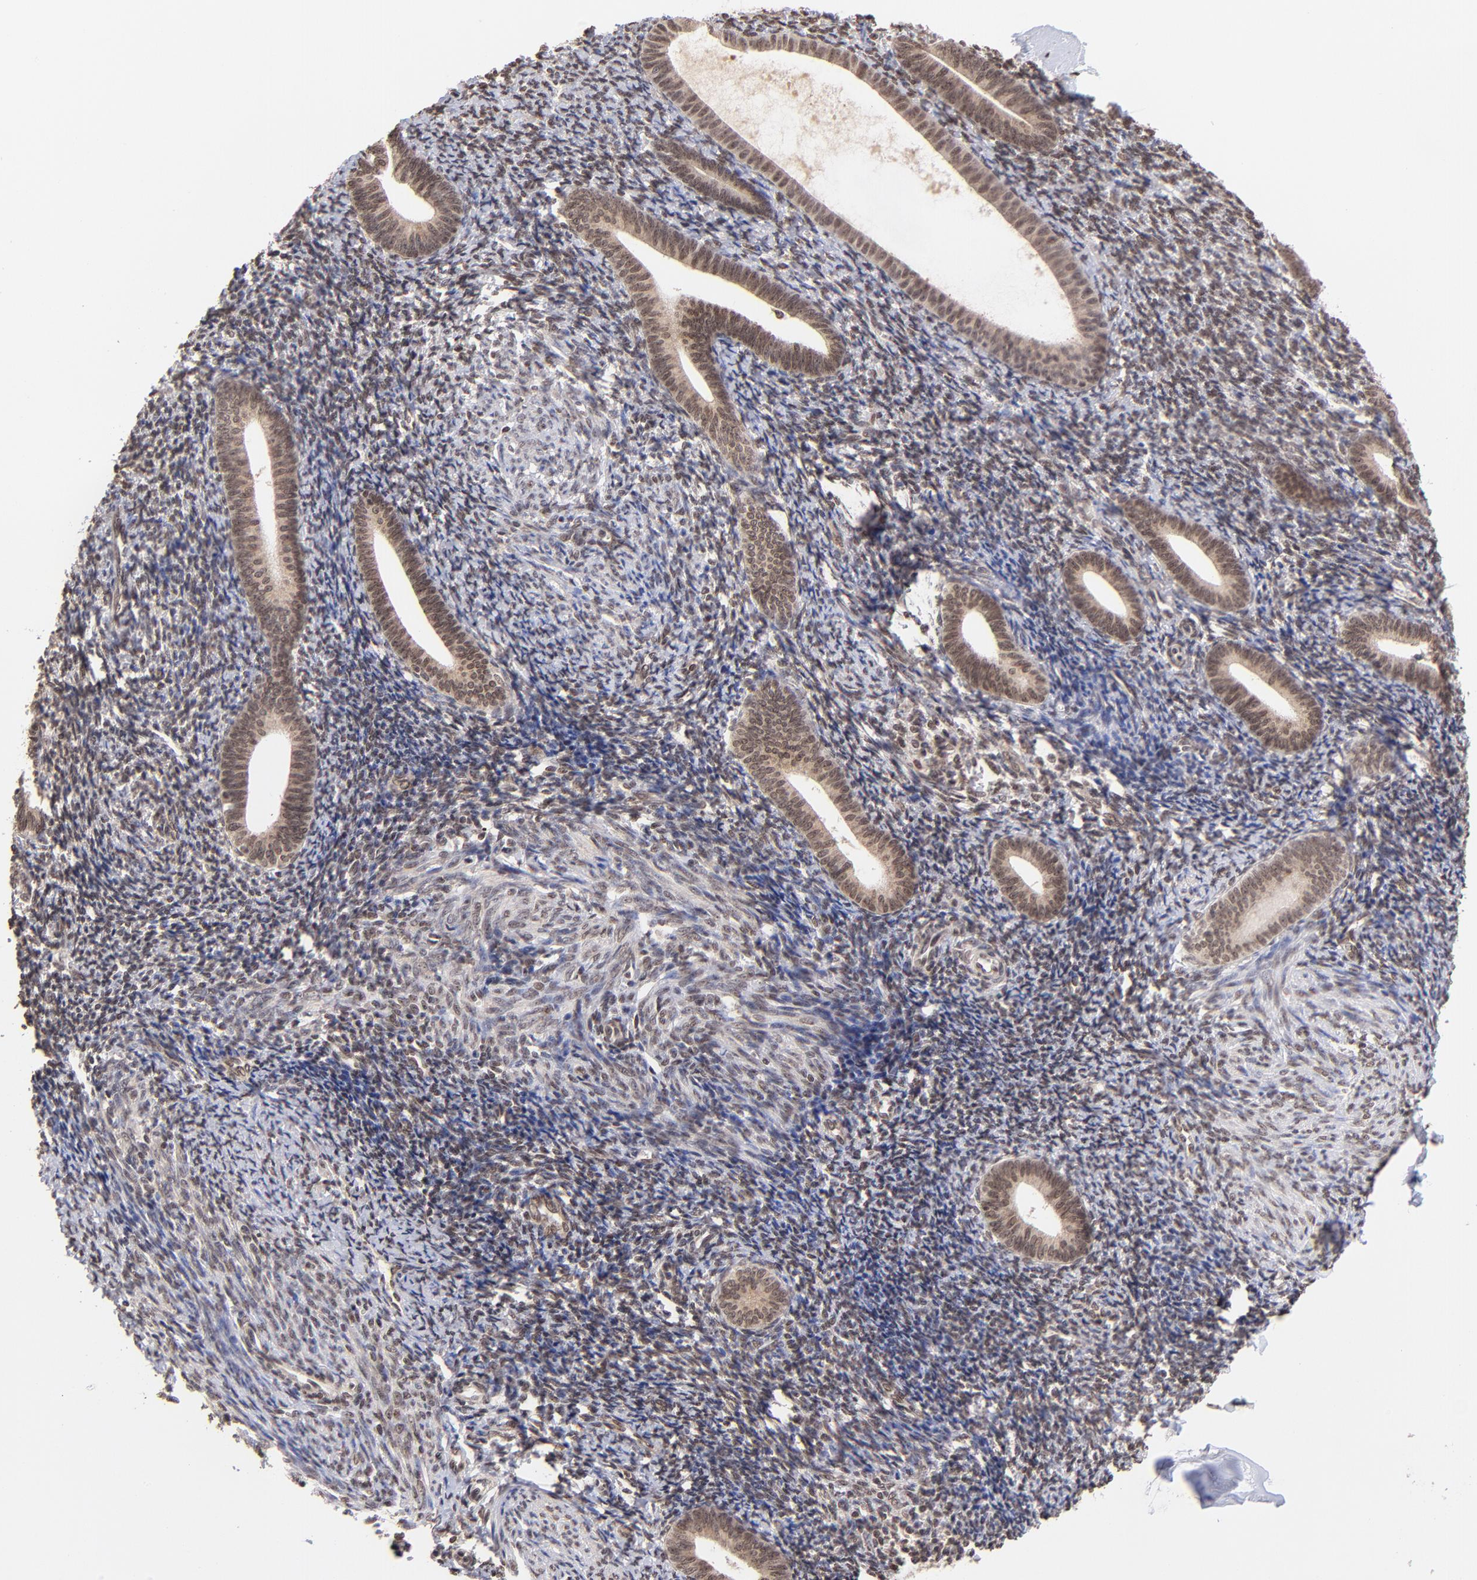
{"staining": {"intensity": "weak", "quantity": "25%-75%", "location": "nuclear"}, "tissue": "endometrium", "cell_type": "Cells in endometrial stroma", "image_type": "normal", "snomed": [{"axis": "morphology", "description": "Normal tissue, NOS"}, {"axis": "topography", "description": "Endometrium"}], "caption": "IHC of benign human endometrium exhibits low levels of weak nuclear expression in about 25%-75% of cells in endometrial stroma. (DAB (3,3'-diaminobenzidine) = brown stain, brightfield microscopy at high magnification).", "gene": "WDR25", "patient": {"sex": "female", "age": 57}}